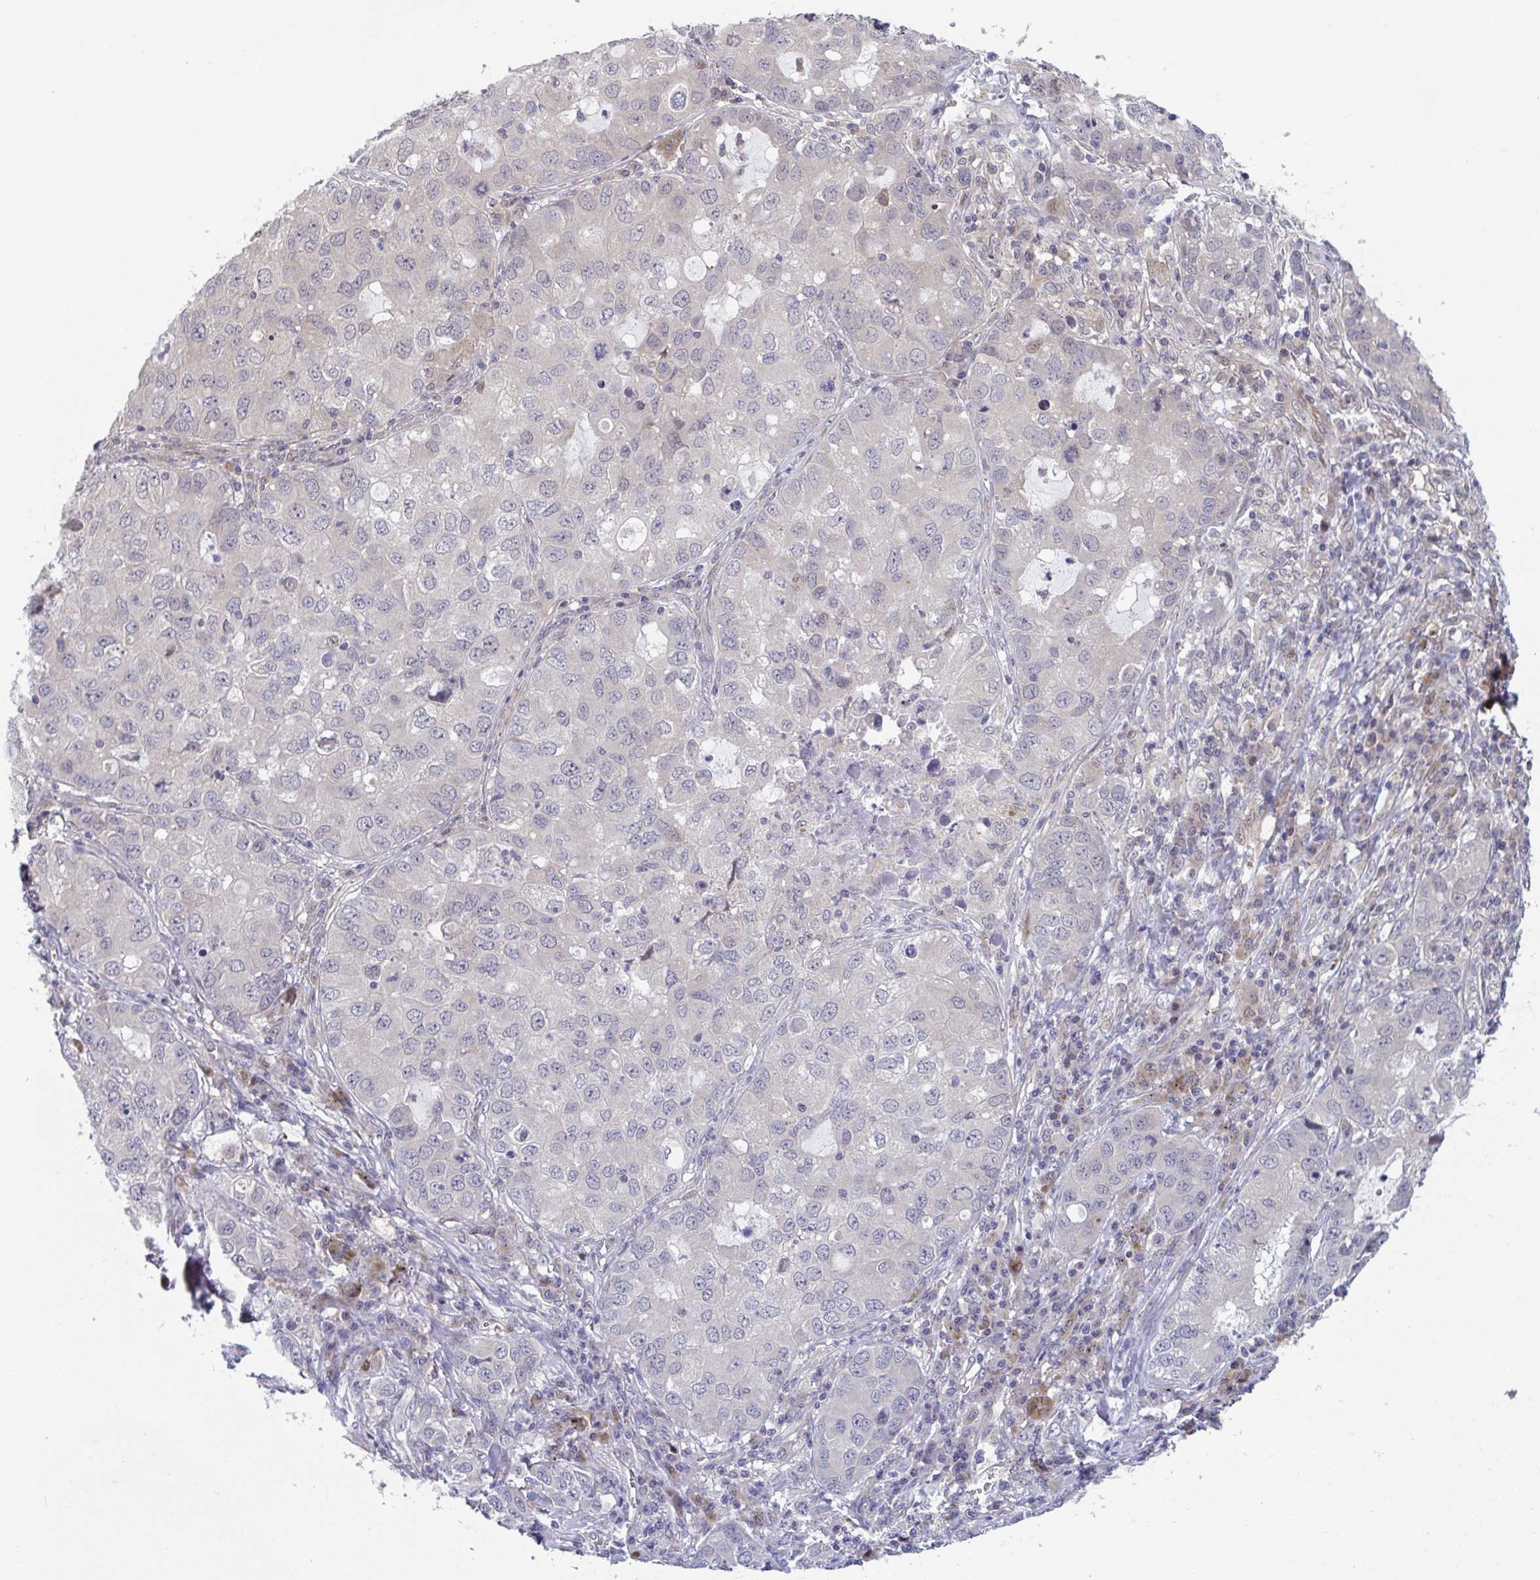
{"staining": {"intensity": "weak", "quantity": "<25%", "location": "nuclear"}, "tissue": "lung cancer", "cell_type": "Tumor cells", "image_type": "cancer", "snomed": [{"axis": "morphology", "description": "Normal morphology"}, {"axis": "morphology", "description": "Adenocarcinoma, NOS"}, {"axis": "topography", "description": "Lymph node"}, {"axis": "topography", "description": "Lung"}], "caption": "This image is of adenocarcinoma (lung) stained with immunohistochemistry to label a protein in brown with the nuclei are counter-stained blue. There is no positivity in tumor cells.", "gene": "RIOK1", "patient": {"sex": "female", "age": 51}}